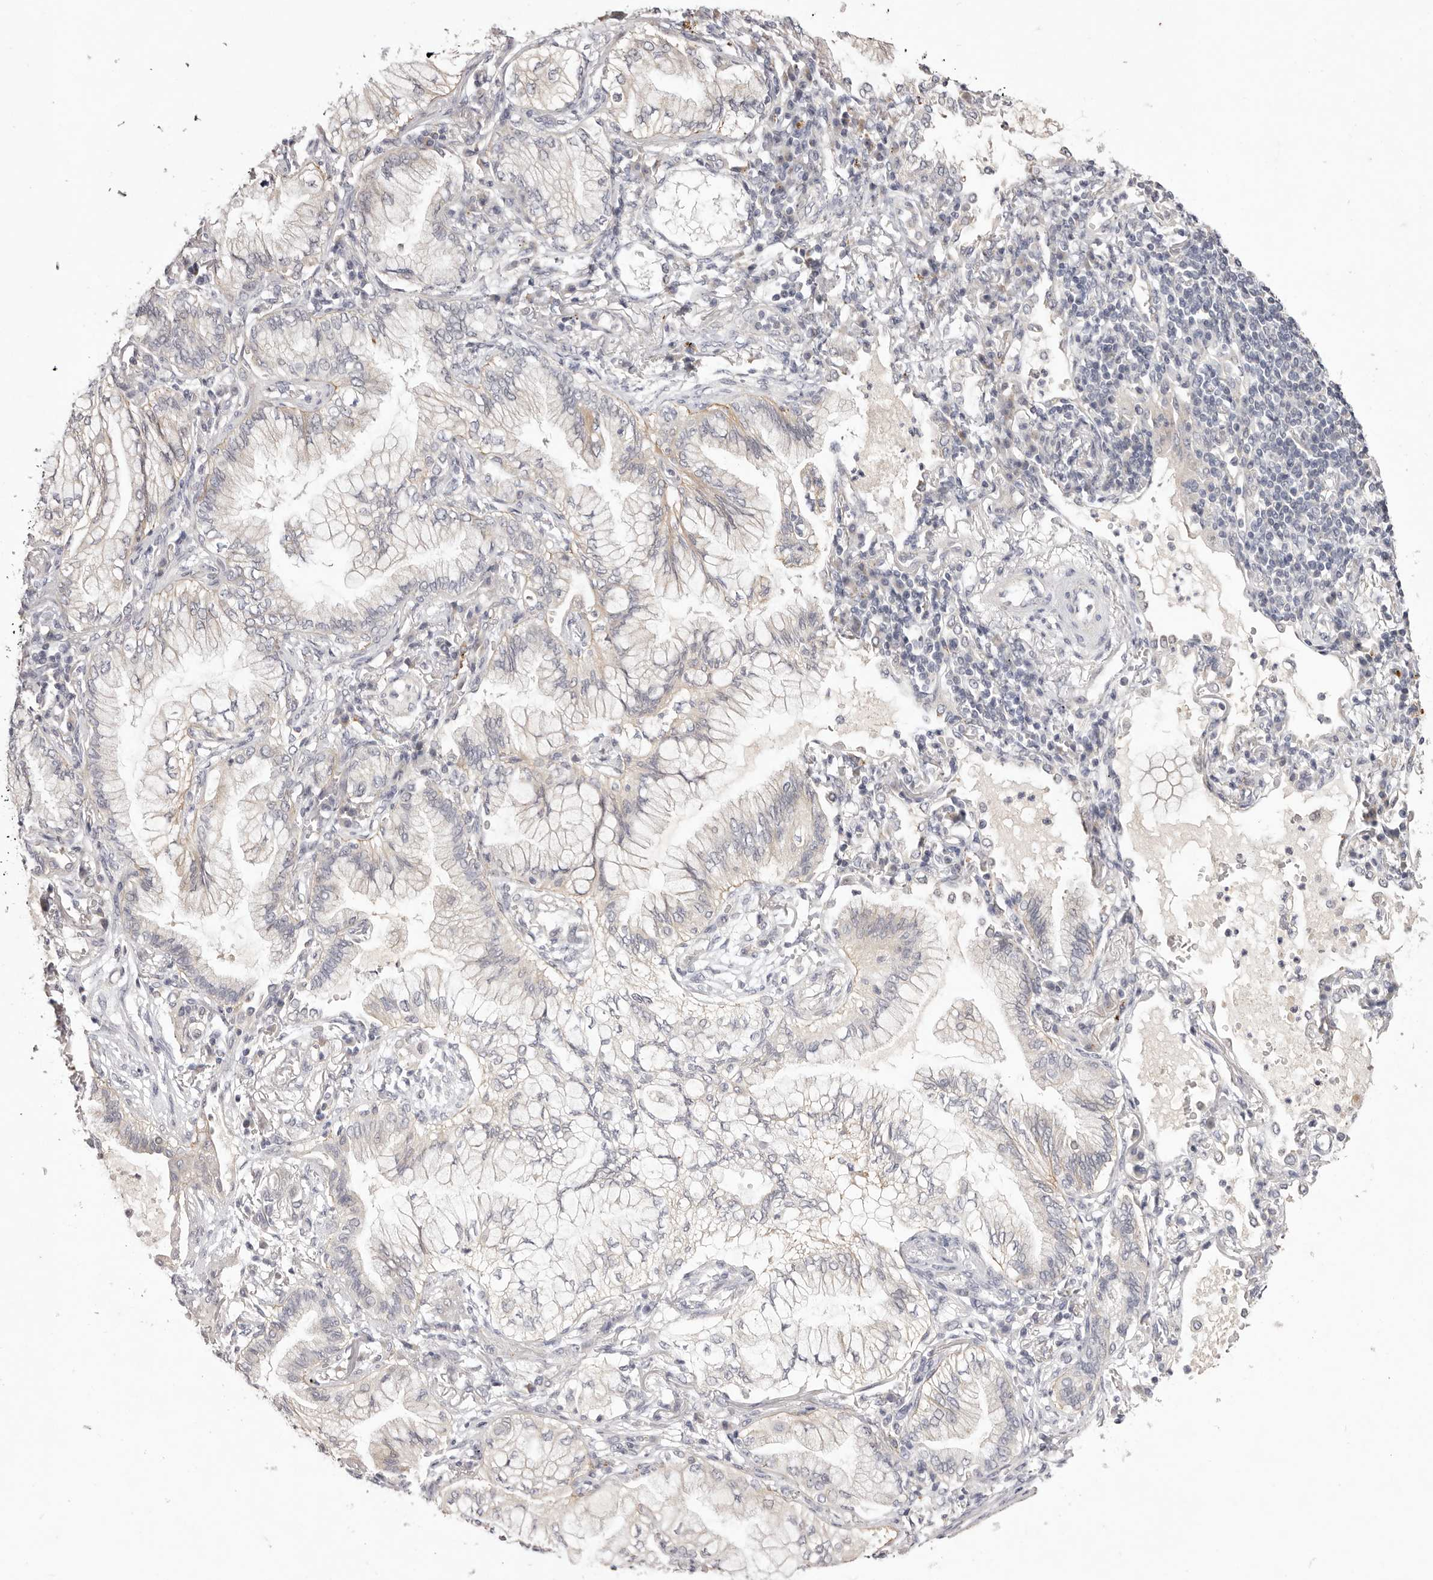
{"staining": {"intensity": "negative", "quantity": "none", "location": "none"}, "tissue": "lung cancer", "cell_type": "Tumor cells", "image_type": "cancer", "snomed": [{"axis": "morphology", "description": "Adenocarcinoma, NOS"}, {"axis": "topography", "description": "Lung"}], "caption": "High power microscopy histopathology image of an IHC micrograph of lung adenocarcinoma, revealing no significant positivity in tumor cells. (DAB immunohistochemistry (IHC), high magnification).", "gene": "GARNL3", "patient": {"sex": "female", "age": 70}}